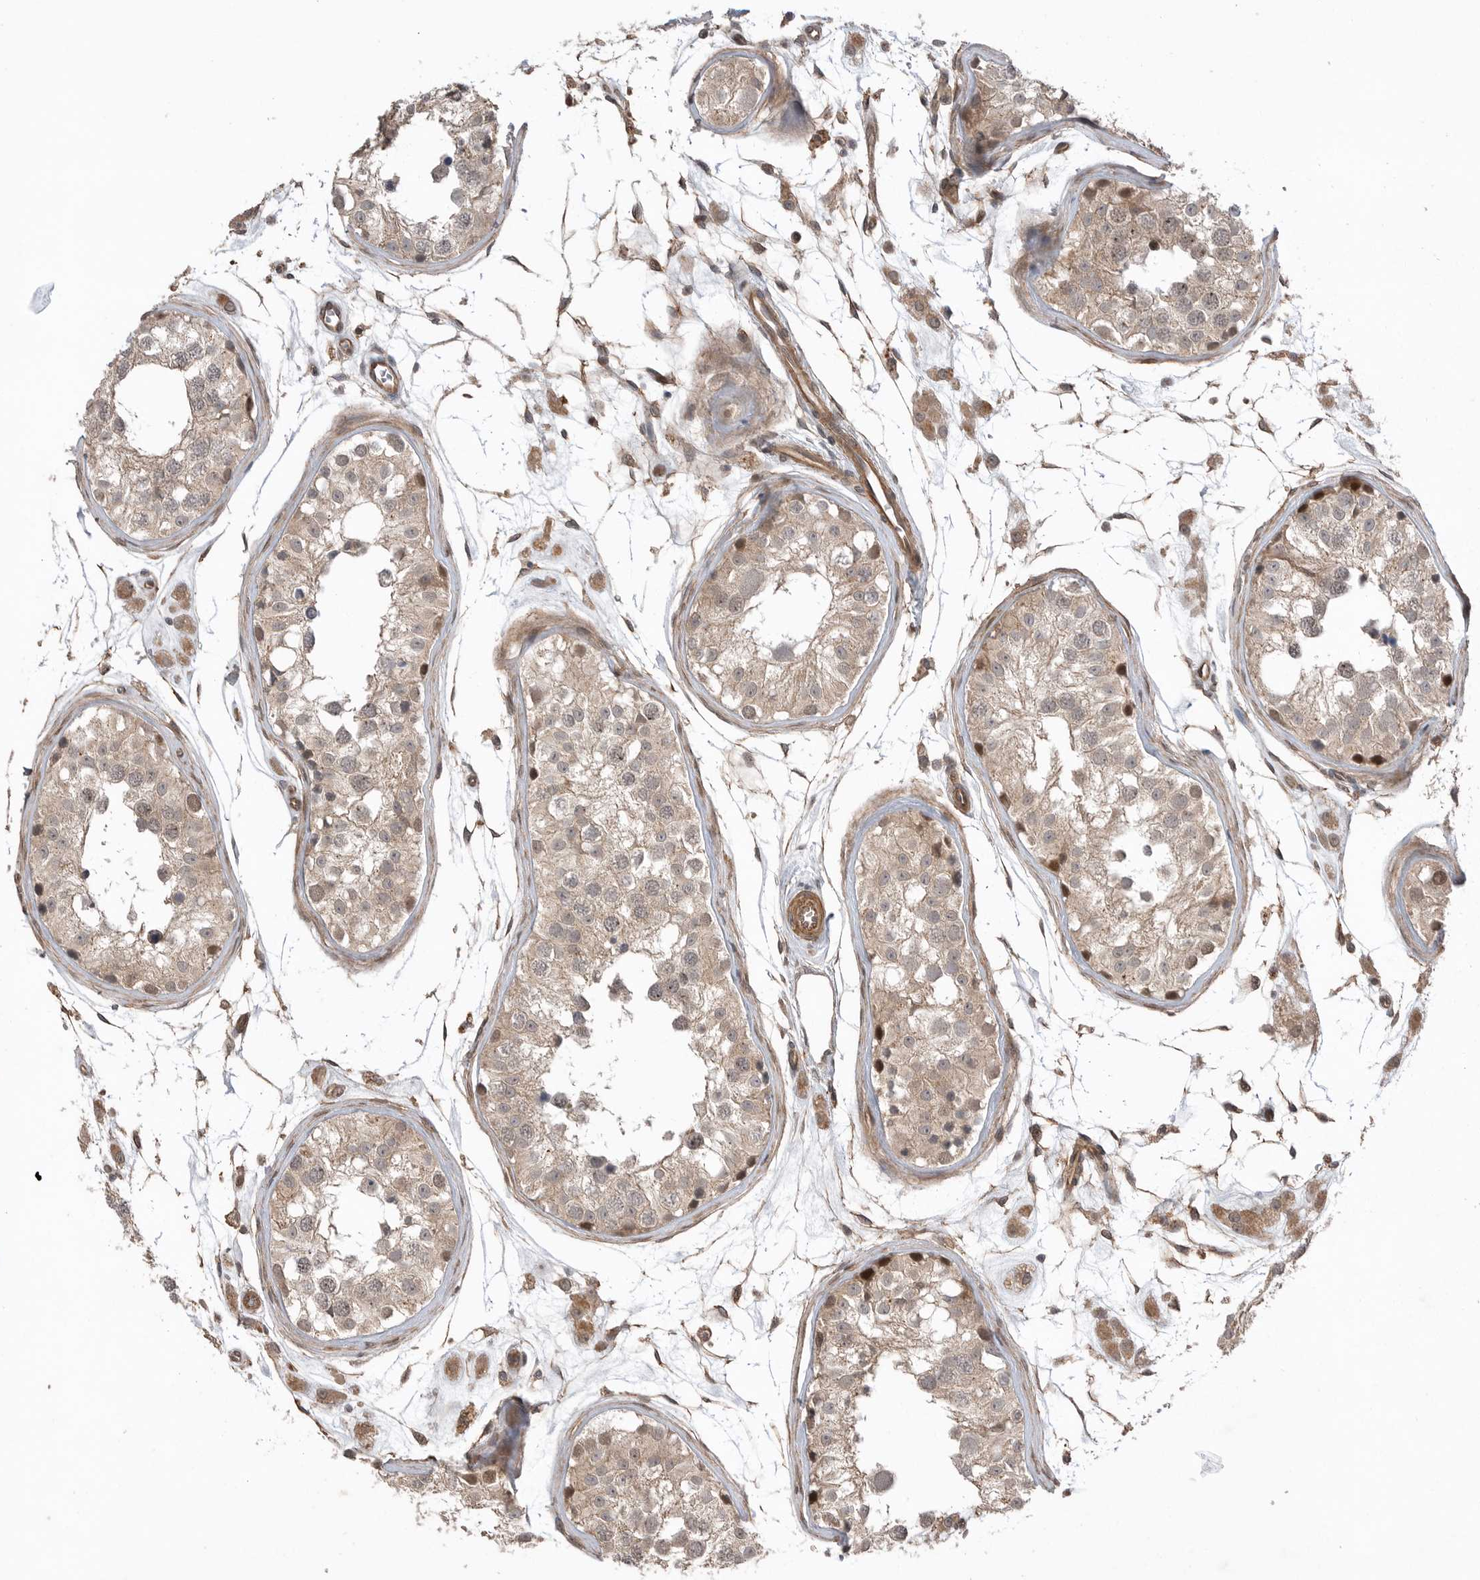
{"staining": {"intensity": "weak", "quantity": ">75%", "location": "cytoplasmic/membranous"}, "tissue": "testis", "cell_type": "Cells in seminiferous ducts", "image_type": "normal", "snomed": [{"axis": "morphology", "description": "Normal tissue, NOS"}, {"axis": "morphology", "description": "Adenocarcinoma, metastatic, NOS"}, {"axis": "topography", "description": "Testis"}], "caption": "Testis stained with immunohistochemistry demonstrates weak cytoplasmic/membranous staining in about >75% of cells in seminiferous ducts.", "gene": "PEAK1", "patient": {"sex": "male", "age": 26}}